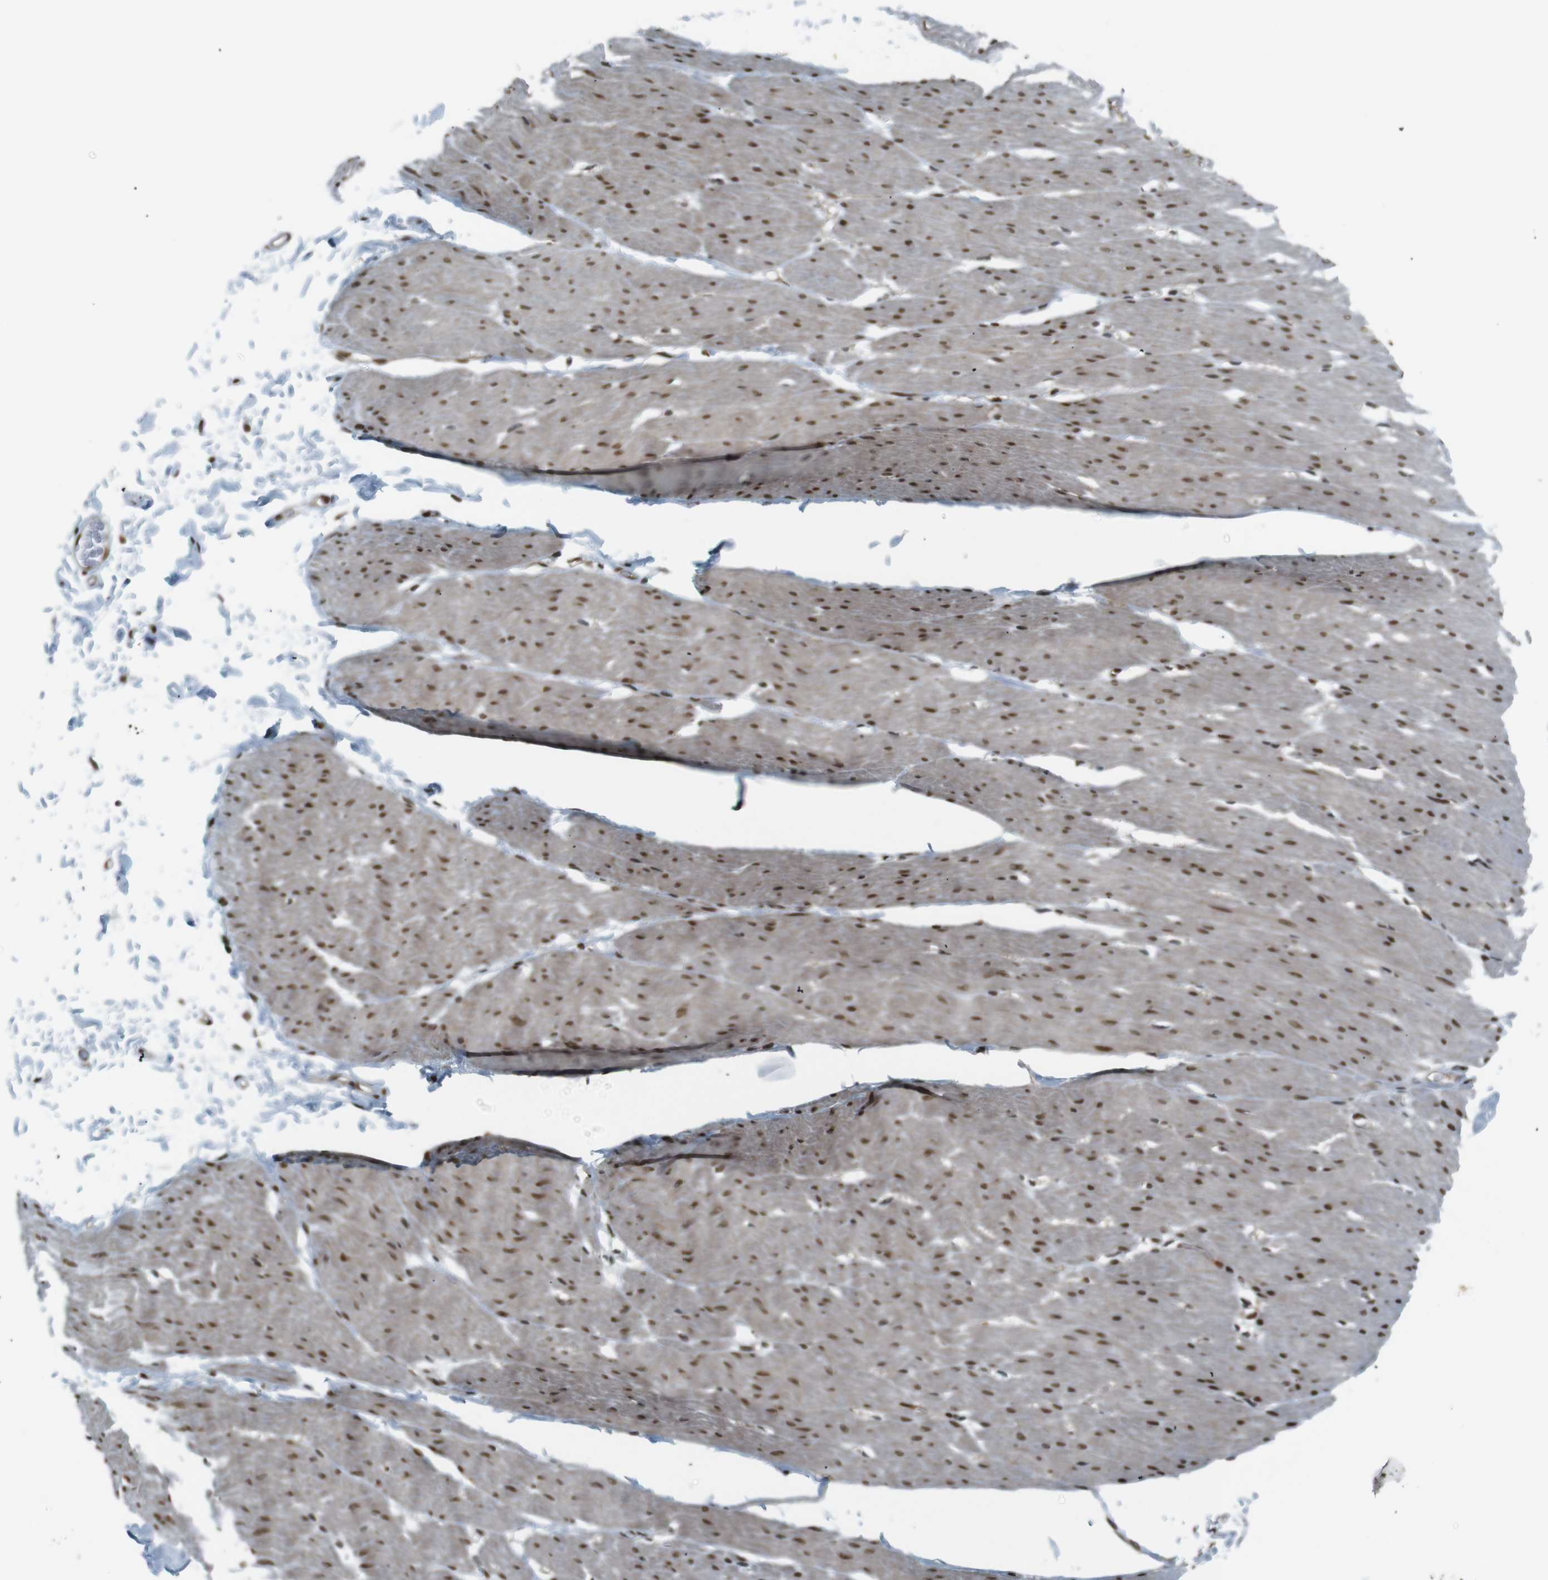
{"staining": {"intensity": "moderate", "quantity": ">75%", "location": "cytoplasmic/membranous,nuclear"}, "tissue": "smooth muscle", "cell_type": "Smooth muscle cells", "image_type": "normal", "snomed": [{"axis": "morphology", "description": "Normal tissue, NOS"}, {"axis": "topography", "description": "Smooth muscle"}, {"axis": "topography", "description": "Colon"}], "caption": "Approximately >75% of smooth muscle cells in benign human smooth muscle show moderate cytoplasmic/membranous,nuclear protein positivity as visualized by brown immunohistochemical staining.", "gene": "NHEJ1", "patient": {"sex": "male", "age": 67}}